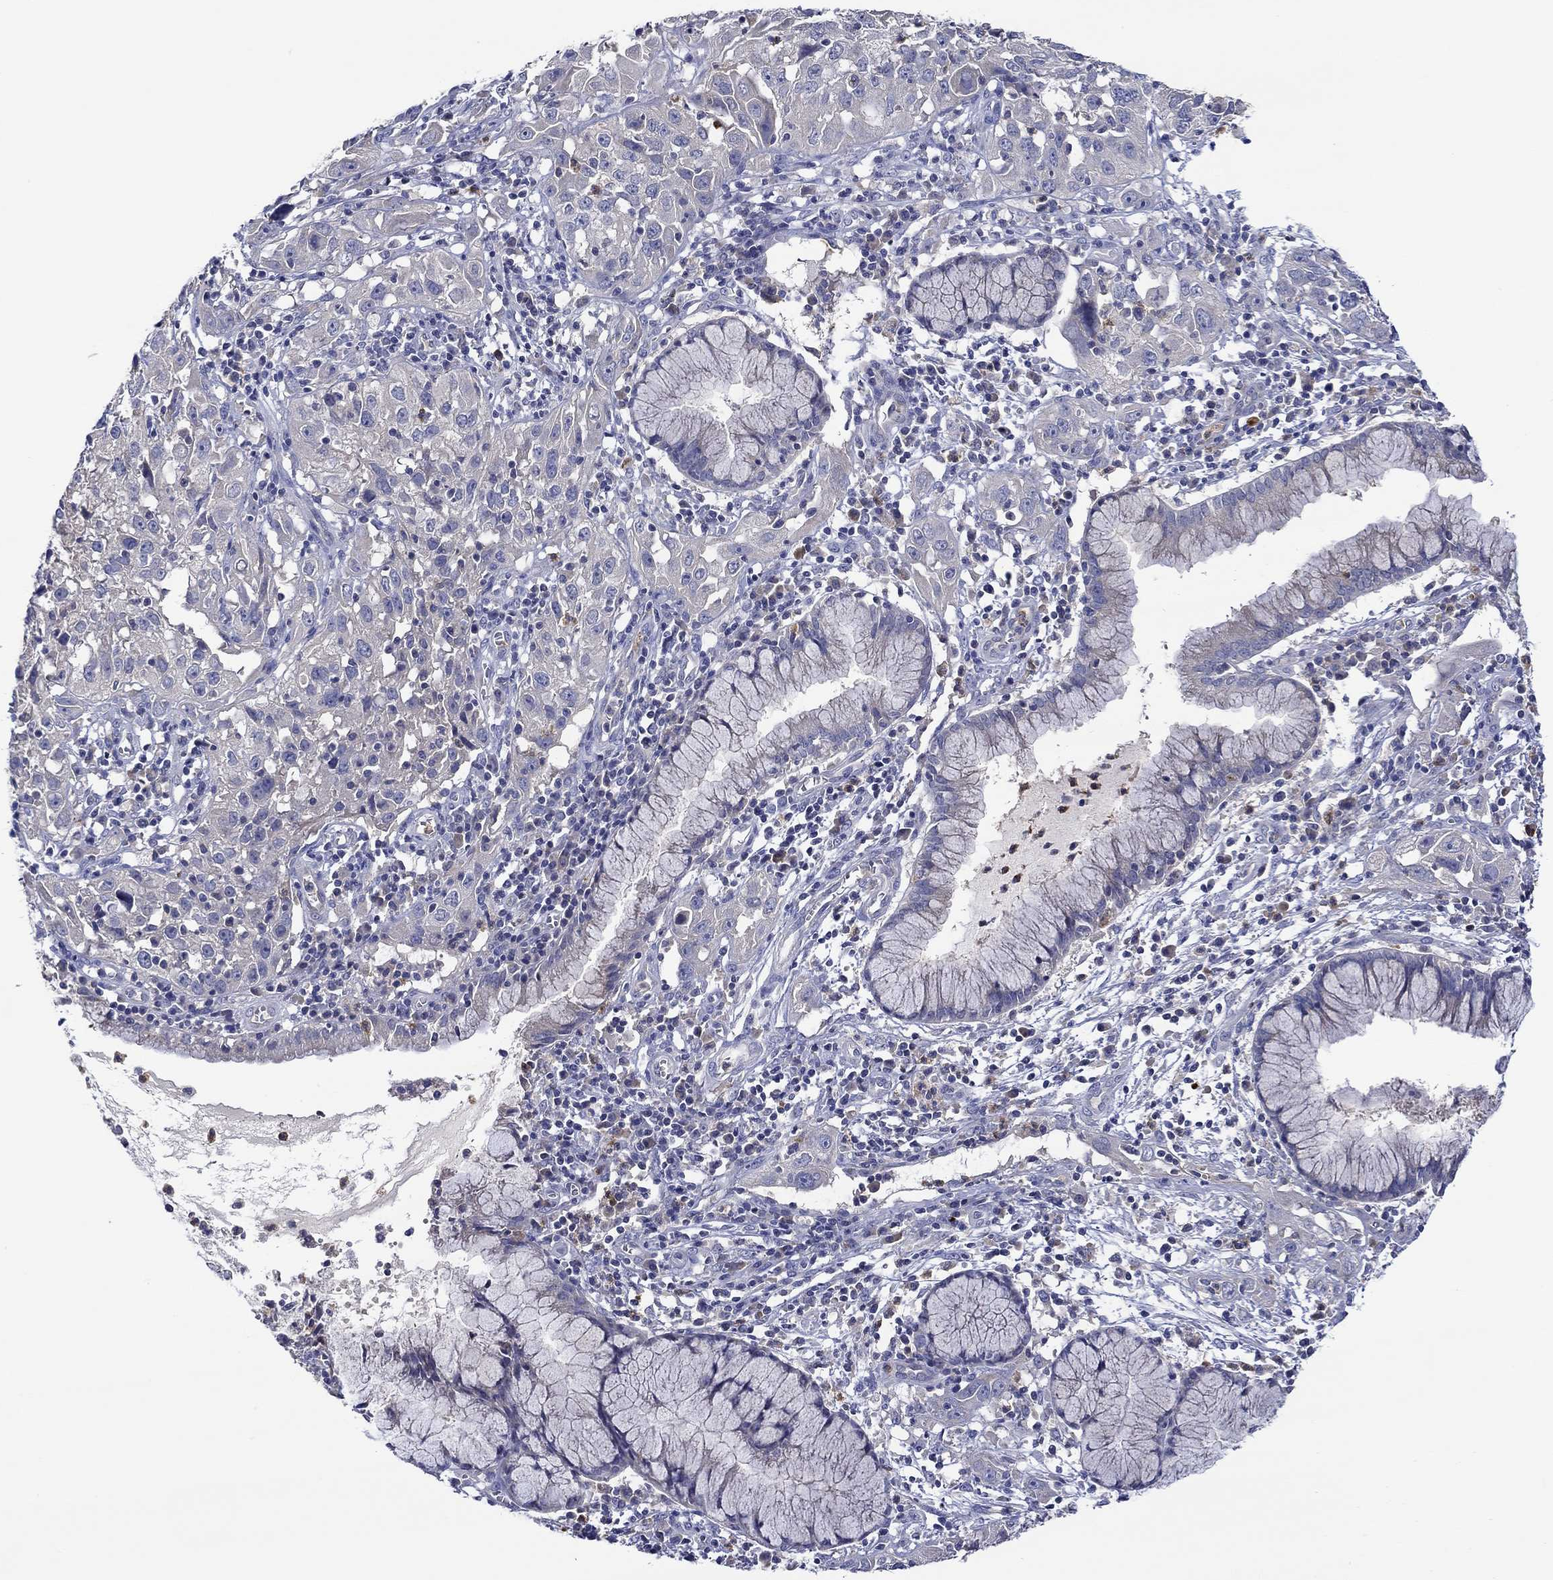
{"staining": {"intensity": "negative", "quantity": "none", "location": "none"}, "tissue": "cervical cancer", "cell_type": "Tumor cells", "image_type": "cancer", "snomed": [{"axis": "morphology", "description": "Squamous cell carcinoma, NOS"}, {"axis": "topography", "description": "Cervix"}], "caption": "Tumor cells are negative for brown protein staining in cervical cancer.", "gene": "CHIT1", "patient": {"sex": "female", "age": 32}}